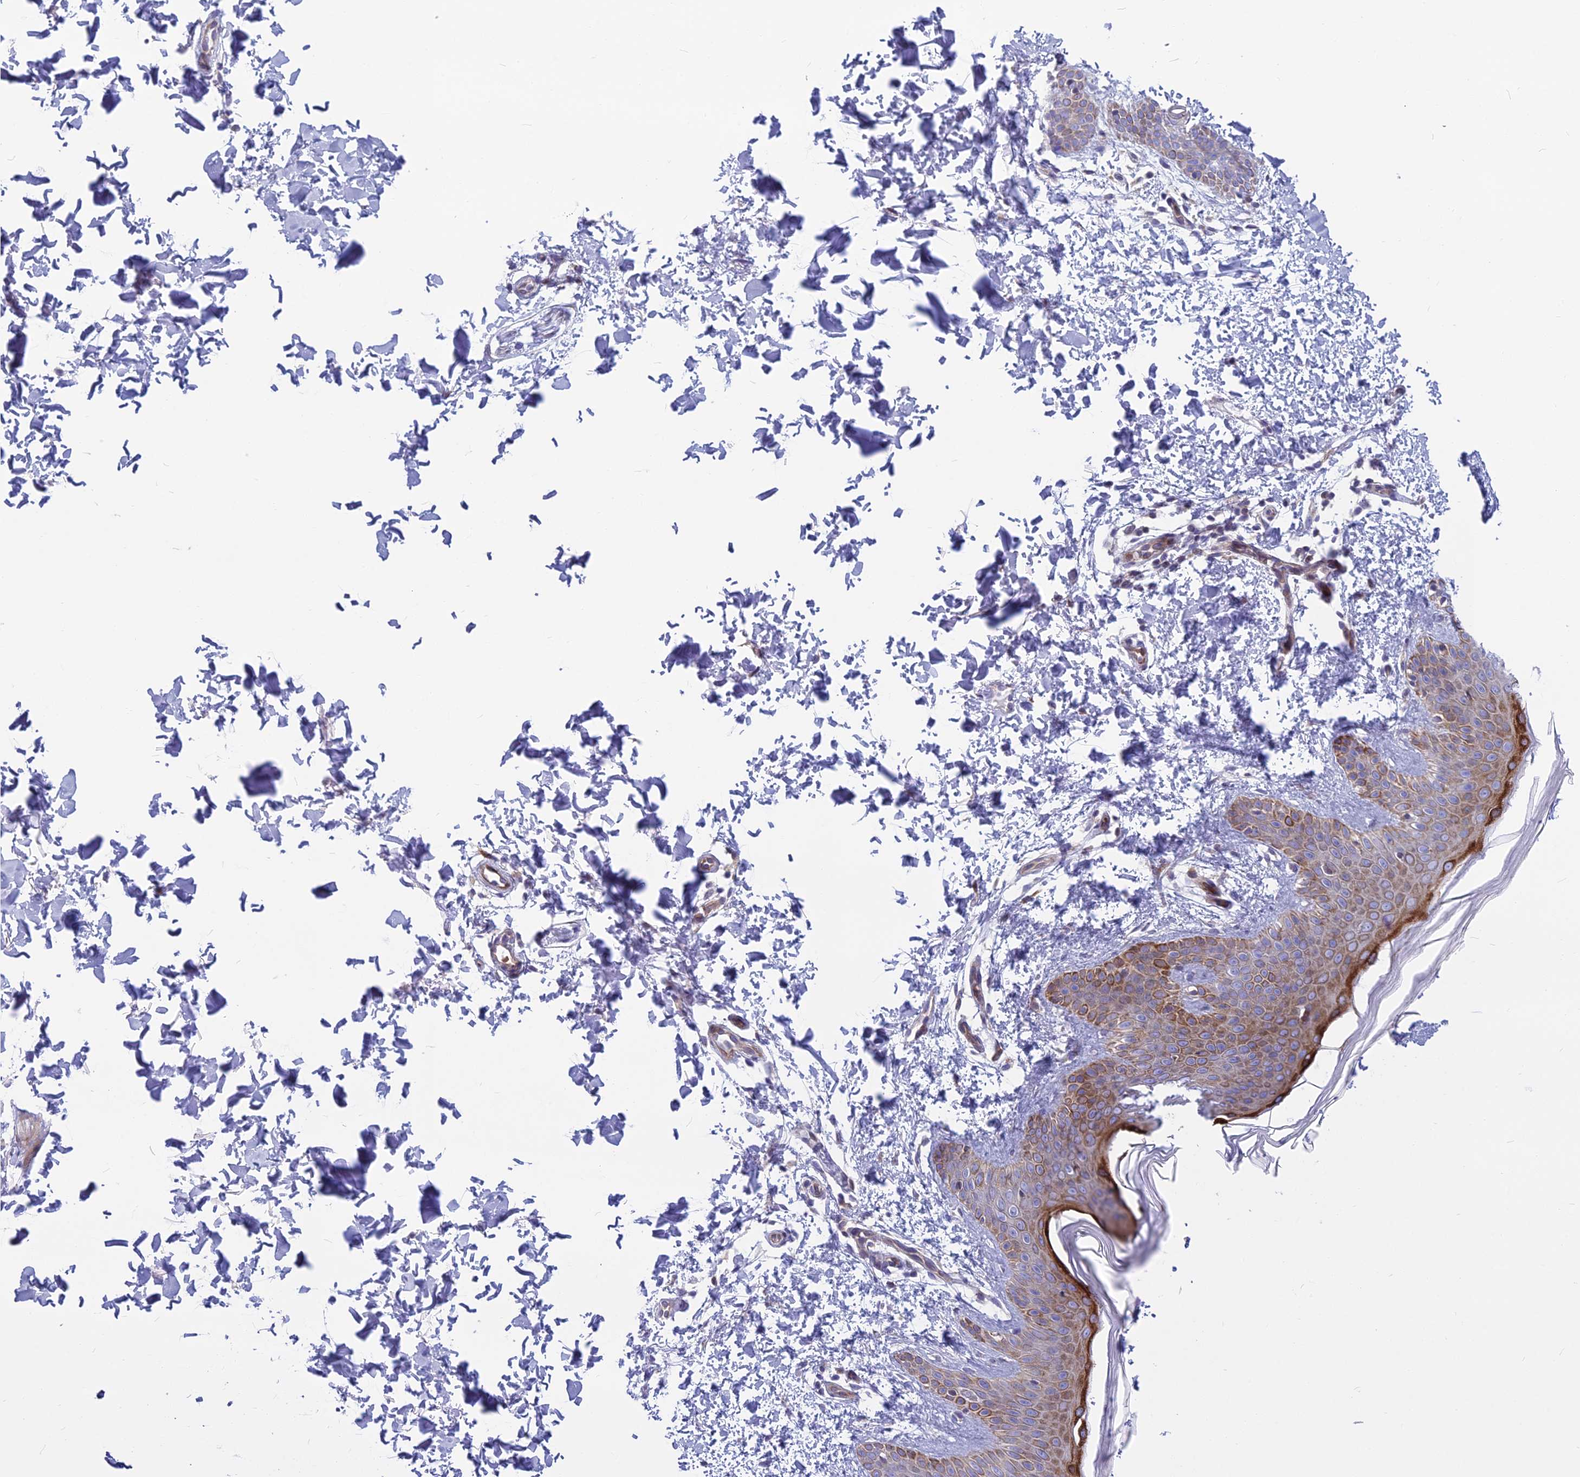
{"staining": {"intensity": "negative", "quantity": "none", "location": "none"}, "tissue": "skin", "cell_type": "Fibroblasts", "image_type": "normal", "snomed": [{"axis": "morphology", "description": "Normal tissue, NOS"}, {"axis": "topography", "description": "Skin"}], "caption": "High power microscopy histopathology image of an IHC micrograph of unremarkable skin, revealing no significant expression in fibroblasts. The staining was performed using DAB to visualize the protein expression in brown, while the nuclei were stained in blue with hematoxylin (Magnification: 20x).", "gene": "PCDHB14", "patient": {"sex": "male", "age": 36}}